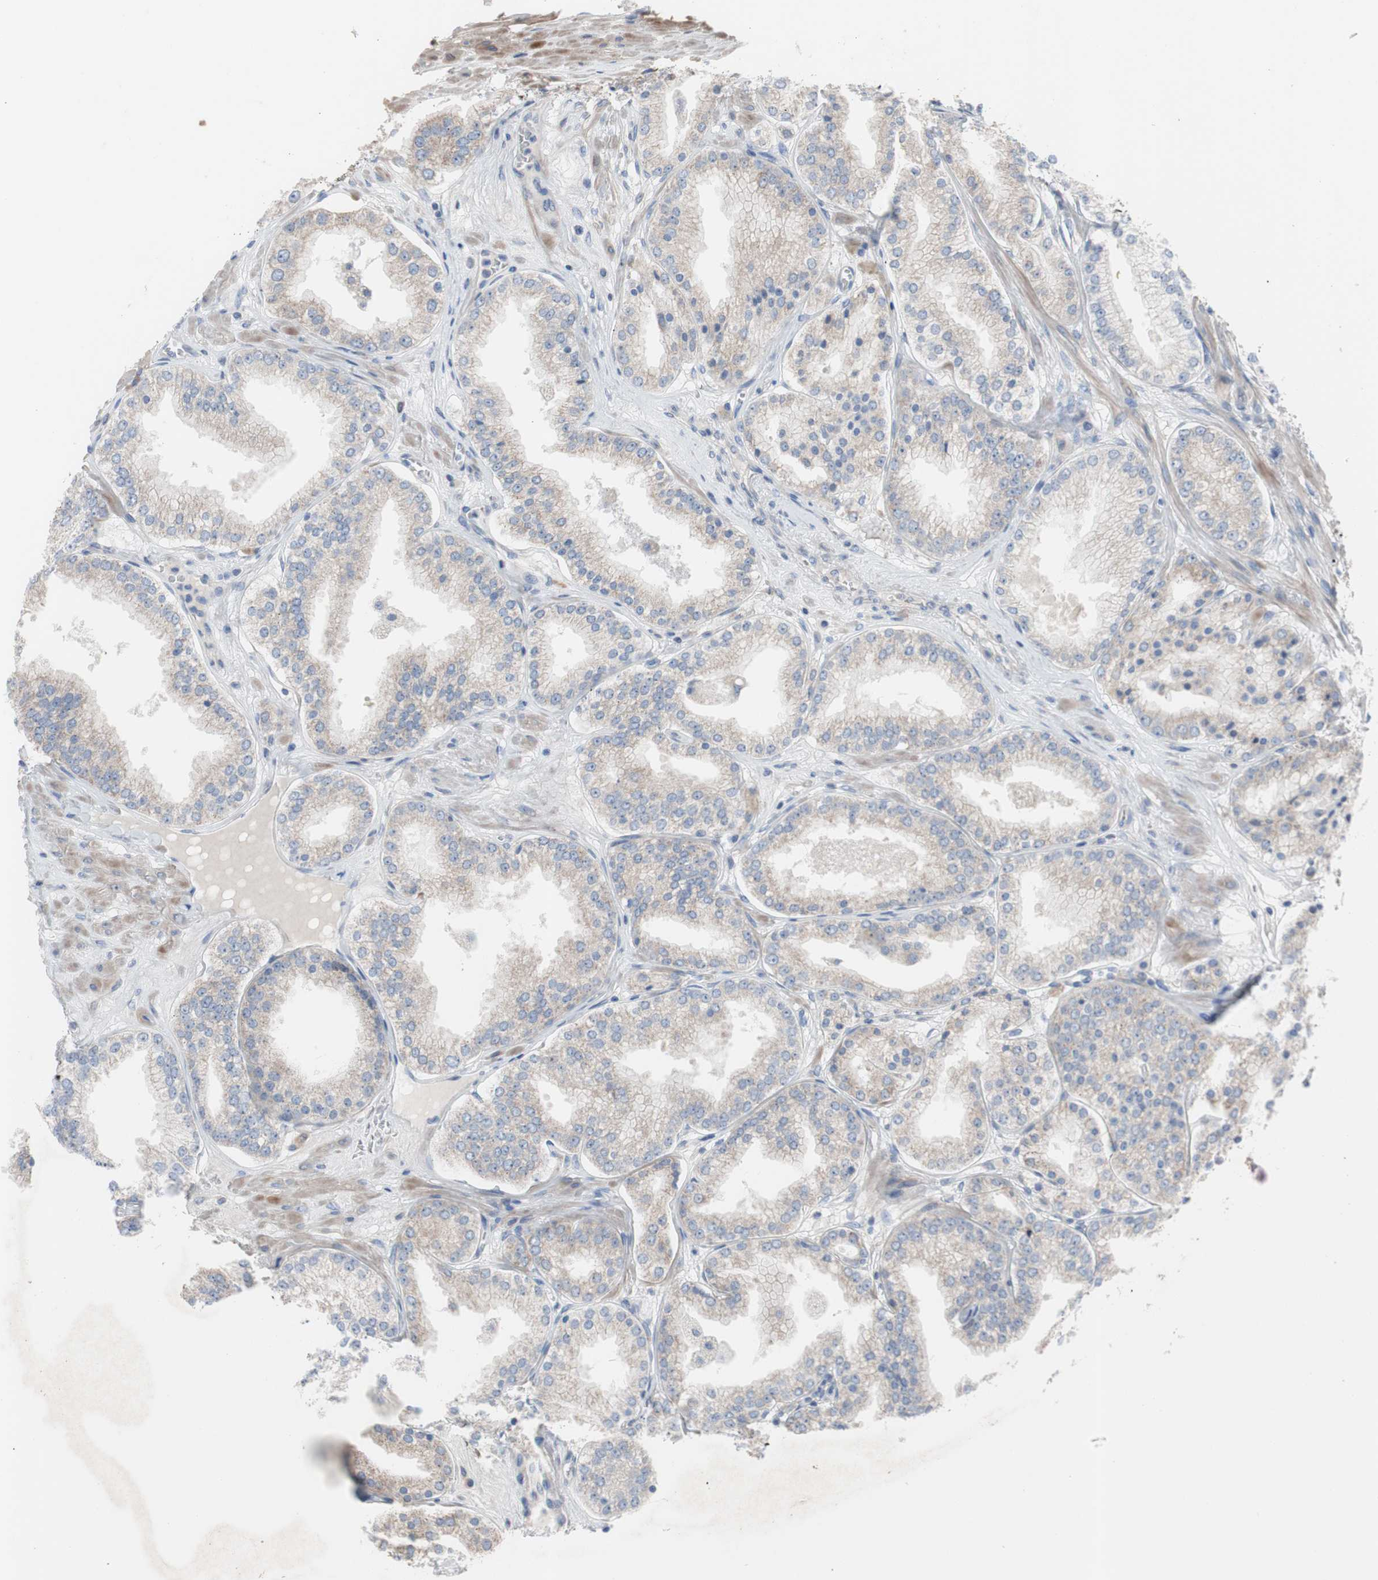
{"staining": {"intensity": "weak", "quantity": "25%-75%", "location": "cytoplasmic/membranous"}, "tissue": "prostate cancer", "cell_type": "Tumor cells", "image_type": "cancer", "snomed": [{"axis": "morphology", "description": "Adenocarcinoma, High grade"}, {"axis": "topography", "description": "Prostate"}], "caption": "This micrograph exhibits immunohistochemistry staining of adenocarcinoma (high-grade) (prostate), with low weak cytoplasmic/membranous positivity in approximately 25%-75% of tumor cells.", "gene": "TTC14", "patient": {"sex": "male", "age": 61}}